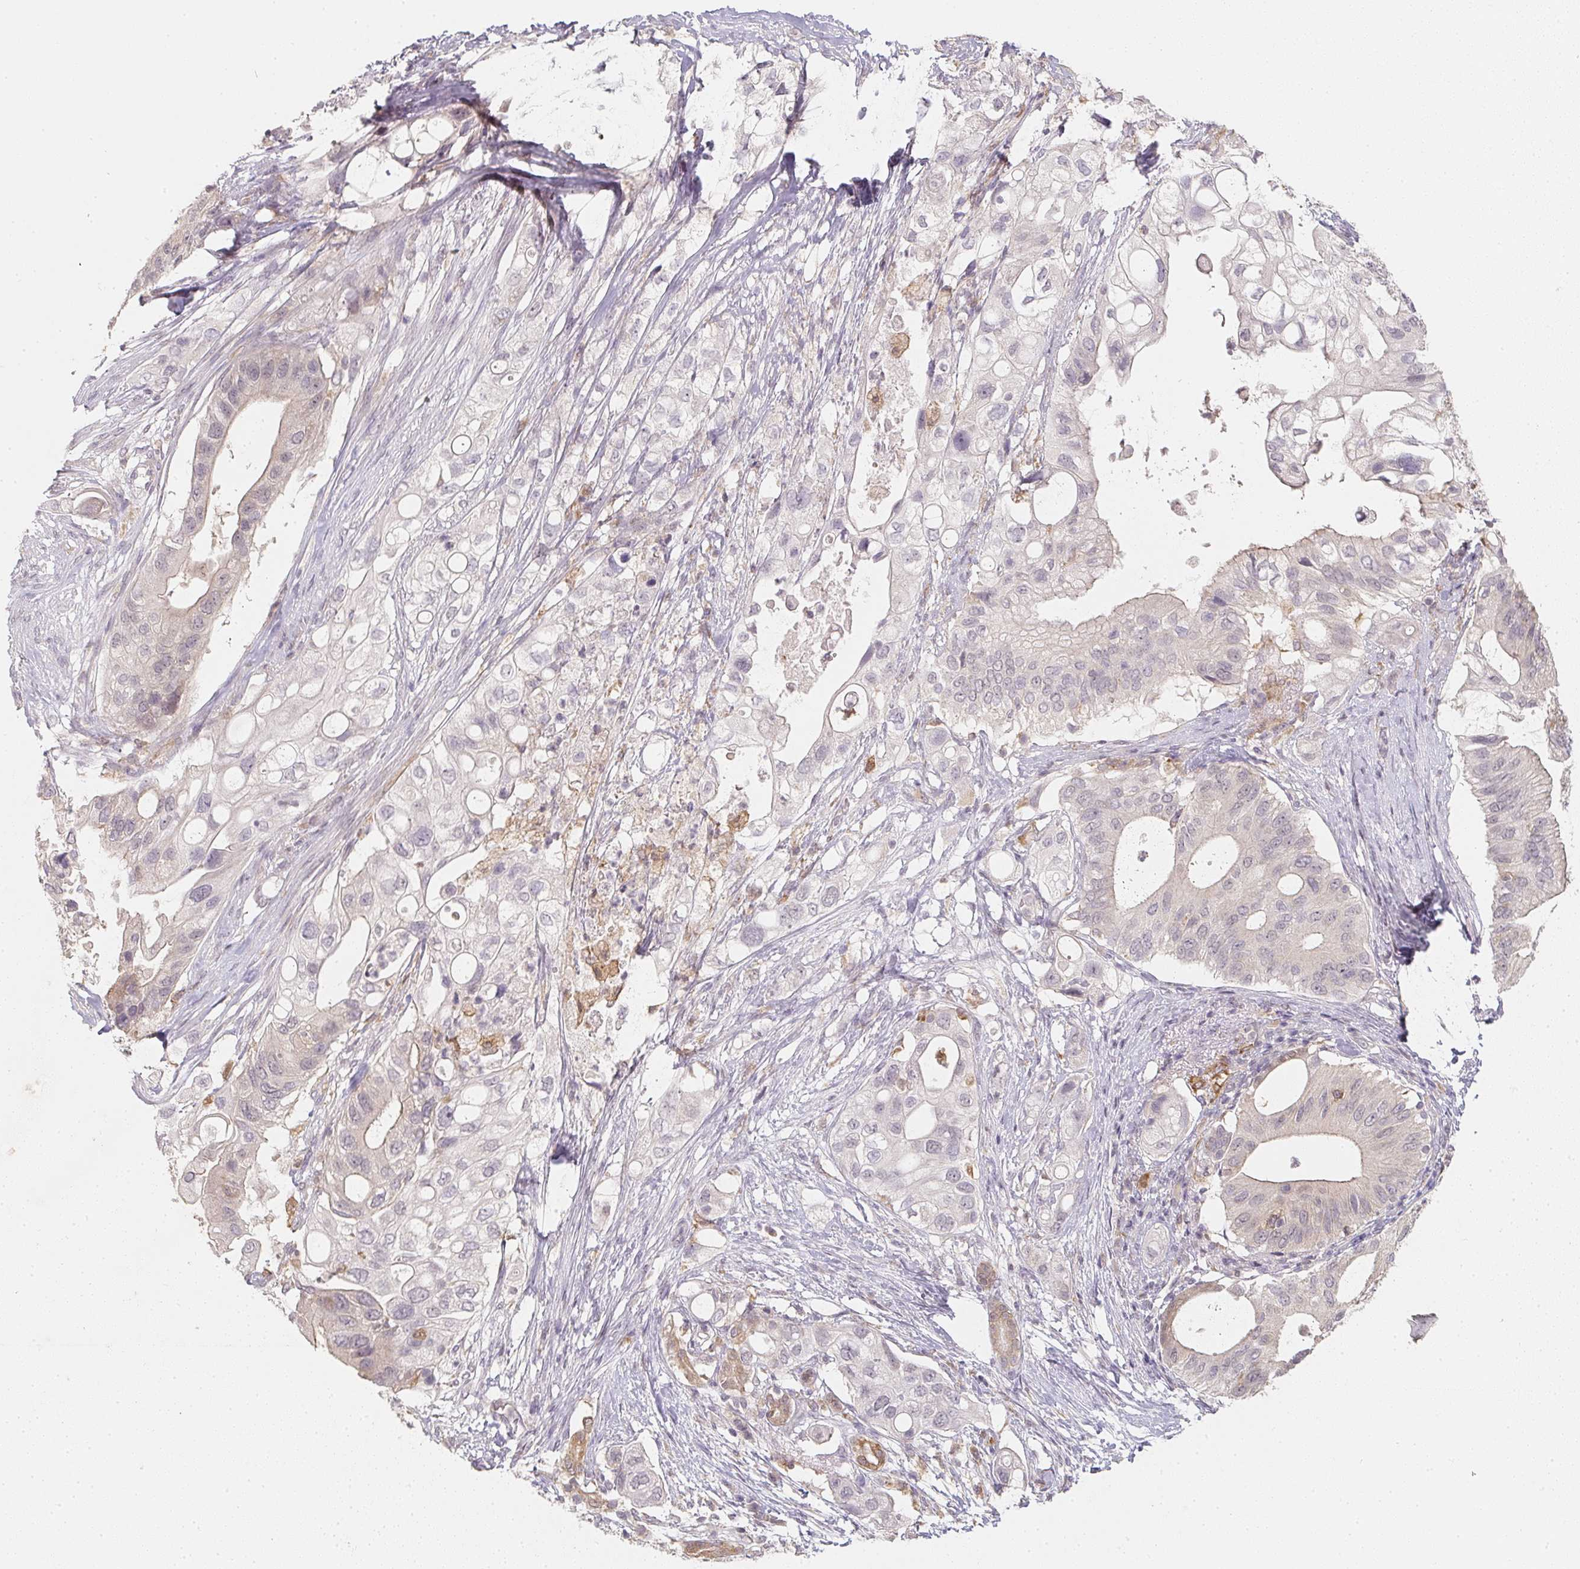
{"staining": {"intensity": "negative", "quantity": "none", "location": "none"}, "tissue": "pancreatic cancer", "cell_type": "Tumor cells", "image_type": "cancer", "snomed": [{"axis": "morphology", "description": "Adenocarcinoma, NOS"}, {"axis": "topography", "description": "Pancreas"}], "caption": "Protein analysis of pancreatic adenocarcinoma shows no significant positivity in tumor cells.", "gene": "SOAT1", "patient": {"sex": "female", "age": 72}}